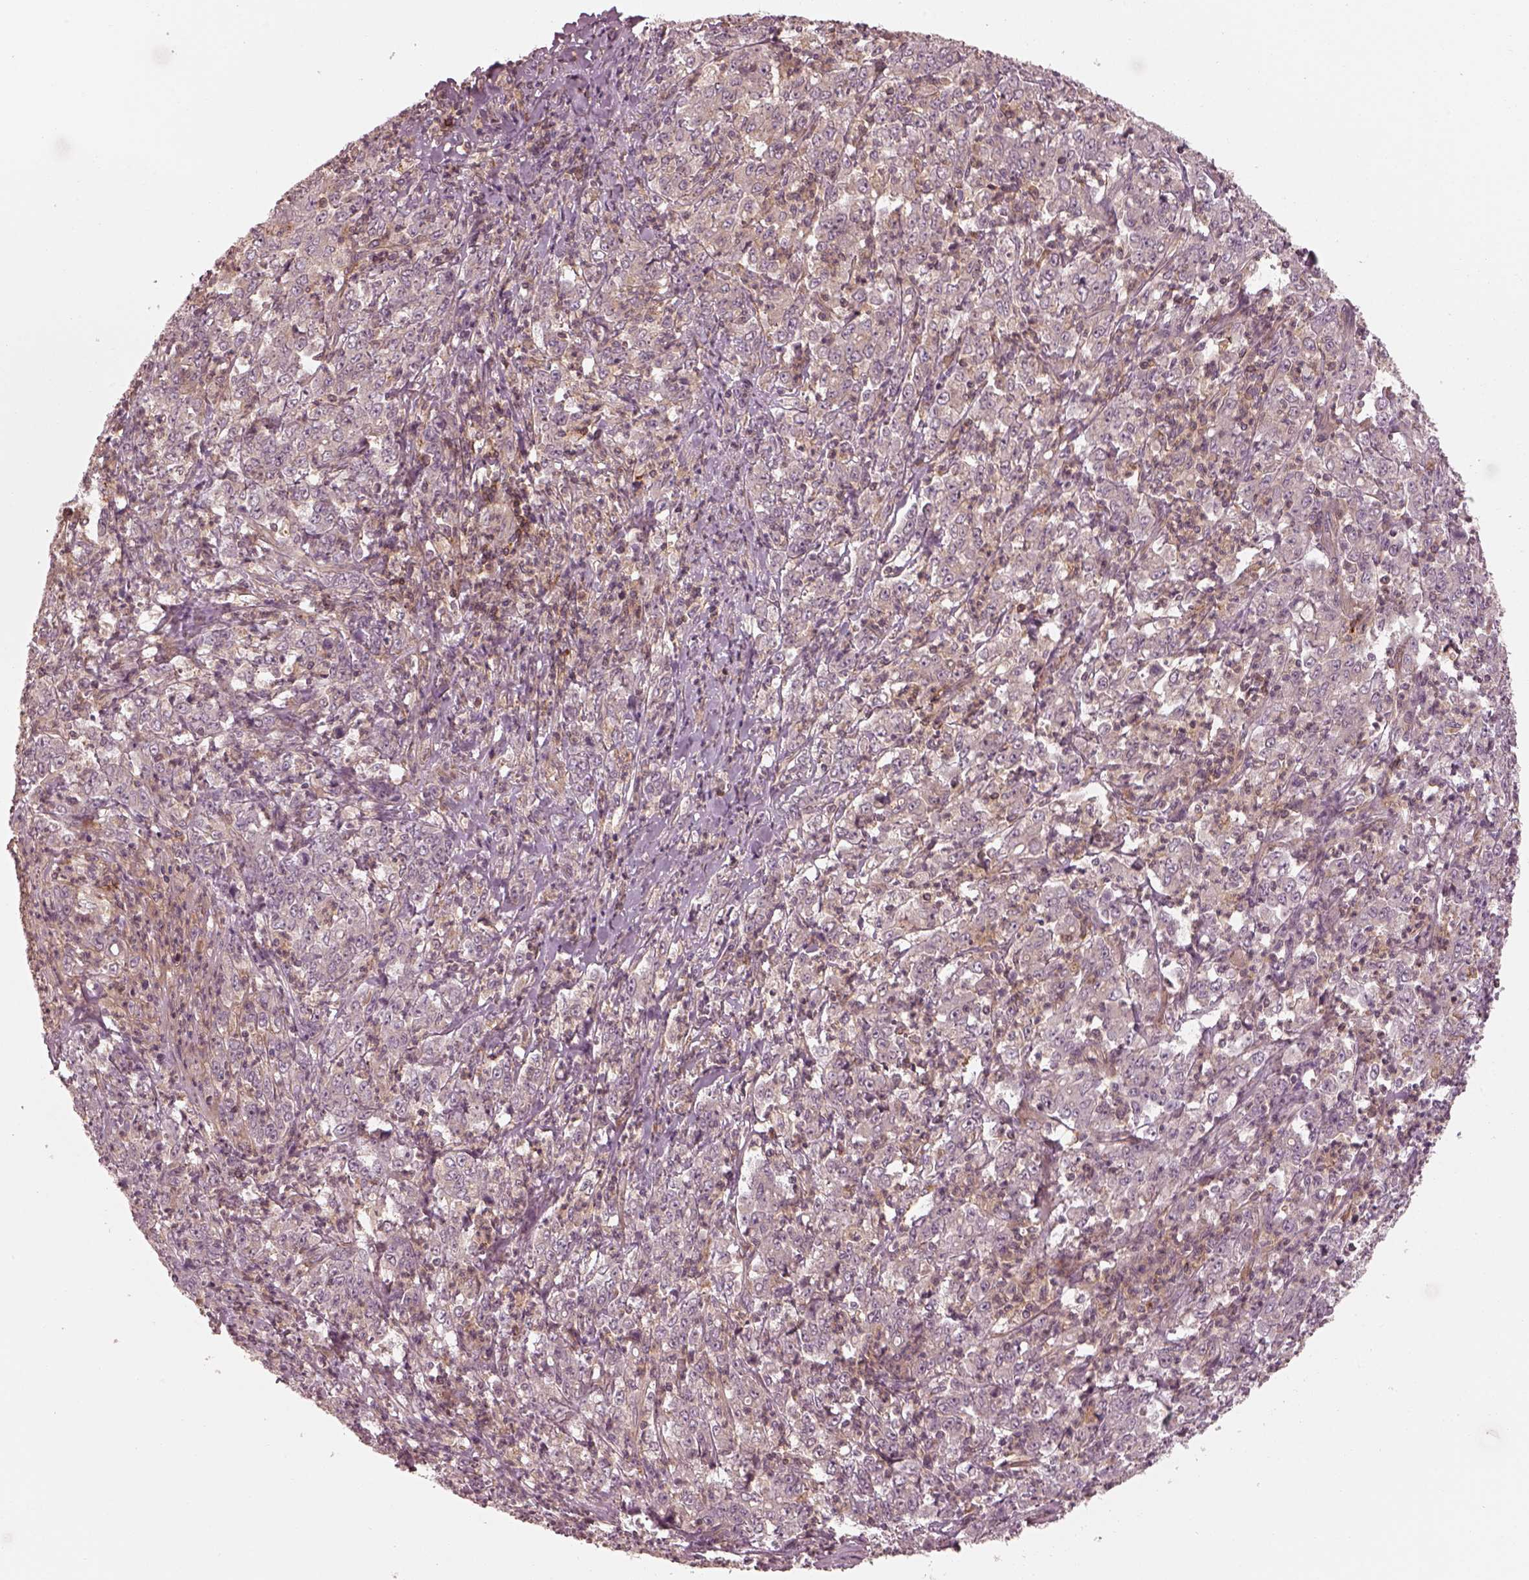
{"staining": {"intensity": "negative", "quantity": "none", "location": "none"}, "tissue": "stomach cancer", "cell_type": "Tumor cells", "image_type": "cancer", "snomed": [{"axis": "morphology", "description": "Adenocarcinoma, NOS"}, {"axis": "topography", "description": "Stomach, lower"}], "caption": "Human stomach cancer (adenocarcinoma) stained for a protein using immunohistochemistry shows no positivity in tumor cells.", "gene": "FAM107B", "patient": {"sex": "female", "age": 71}}